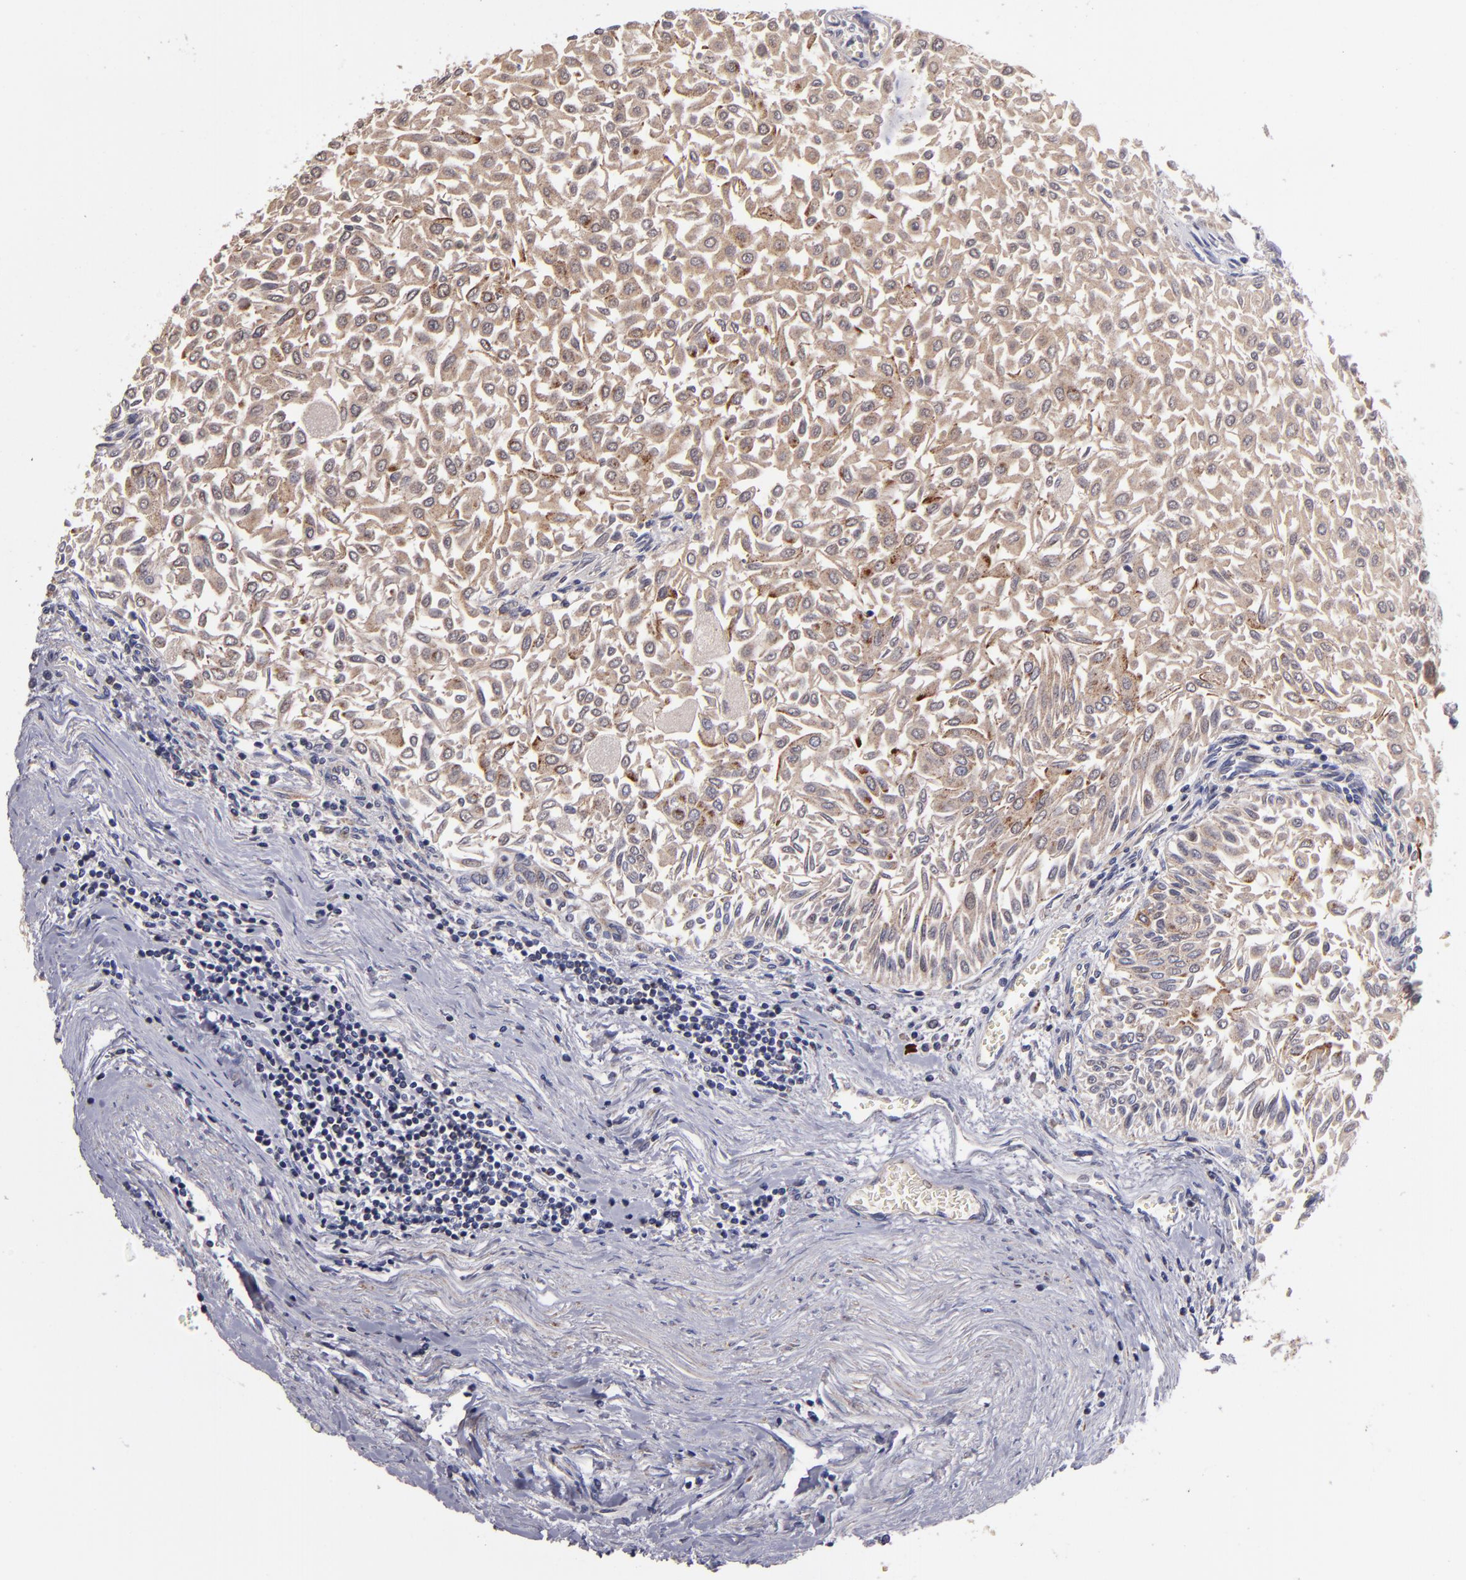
{"staining": {"intensity": "weak", "quantity": ">75%", "location": "cytoplasmic/membranous"}, "tissue": "urothelial cancer", "cell_type": "Tumor cells", "image_type": "cancer", "snomed": [{"axis": "morphology", "description": "Urothelial carcinoma, Low grade"}, {"axis": "topography", "description": "Urinary bladder"}], "caption": "Human urothelial cancer stained with a brown dye reveals weak cytoplasmic/membranous positive staining in approximately >75% of tumor cells.", "gene": "CLTA", "patient": {"sex": "male", "age": 64}}